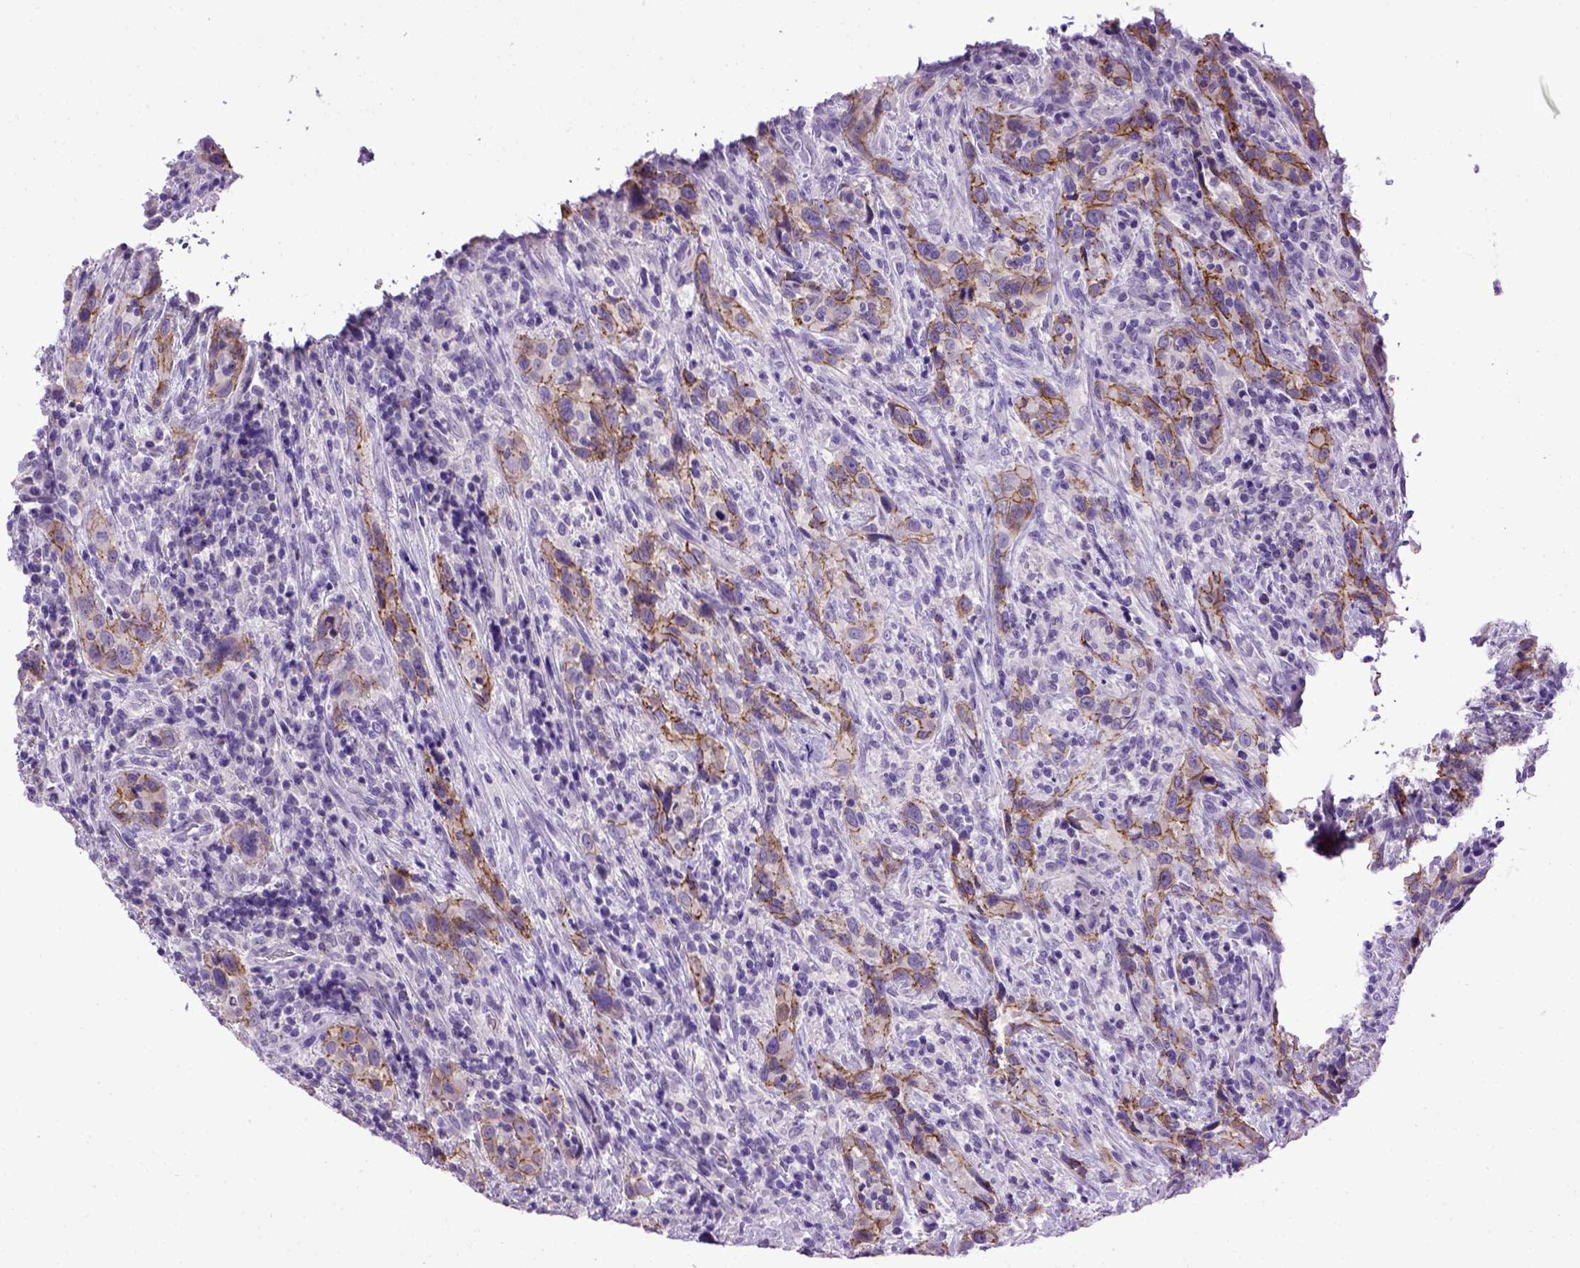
{"staining": {"intensity": "moderate", "quantity": ">75%", "location": "cytoplasmic/membranous"}, "tissue": "urothelial cancer", "cell_type": "Tumor cells", "image_type": "cancer", "snomed": [{"axis": "morphology", "description": "Urothelial carcinoma, NOS"}, {"axis": "morphology", "description": "Urothelial carcinoma, High grade"}, {"axis": "topography", "description": "Urinary bladder"}], "caption": "Immunohistochemistry (IHC) of high-grade urothelial carcinoma reveals medium levels of moderate cytoplasmic/membranous positivity in about >75% of tumor cells. (brown staining indicates protein expression, while blue staining denotes nuclei).", "gene": "CDH1", "patient": {"sex": "female", "age": 64}}